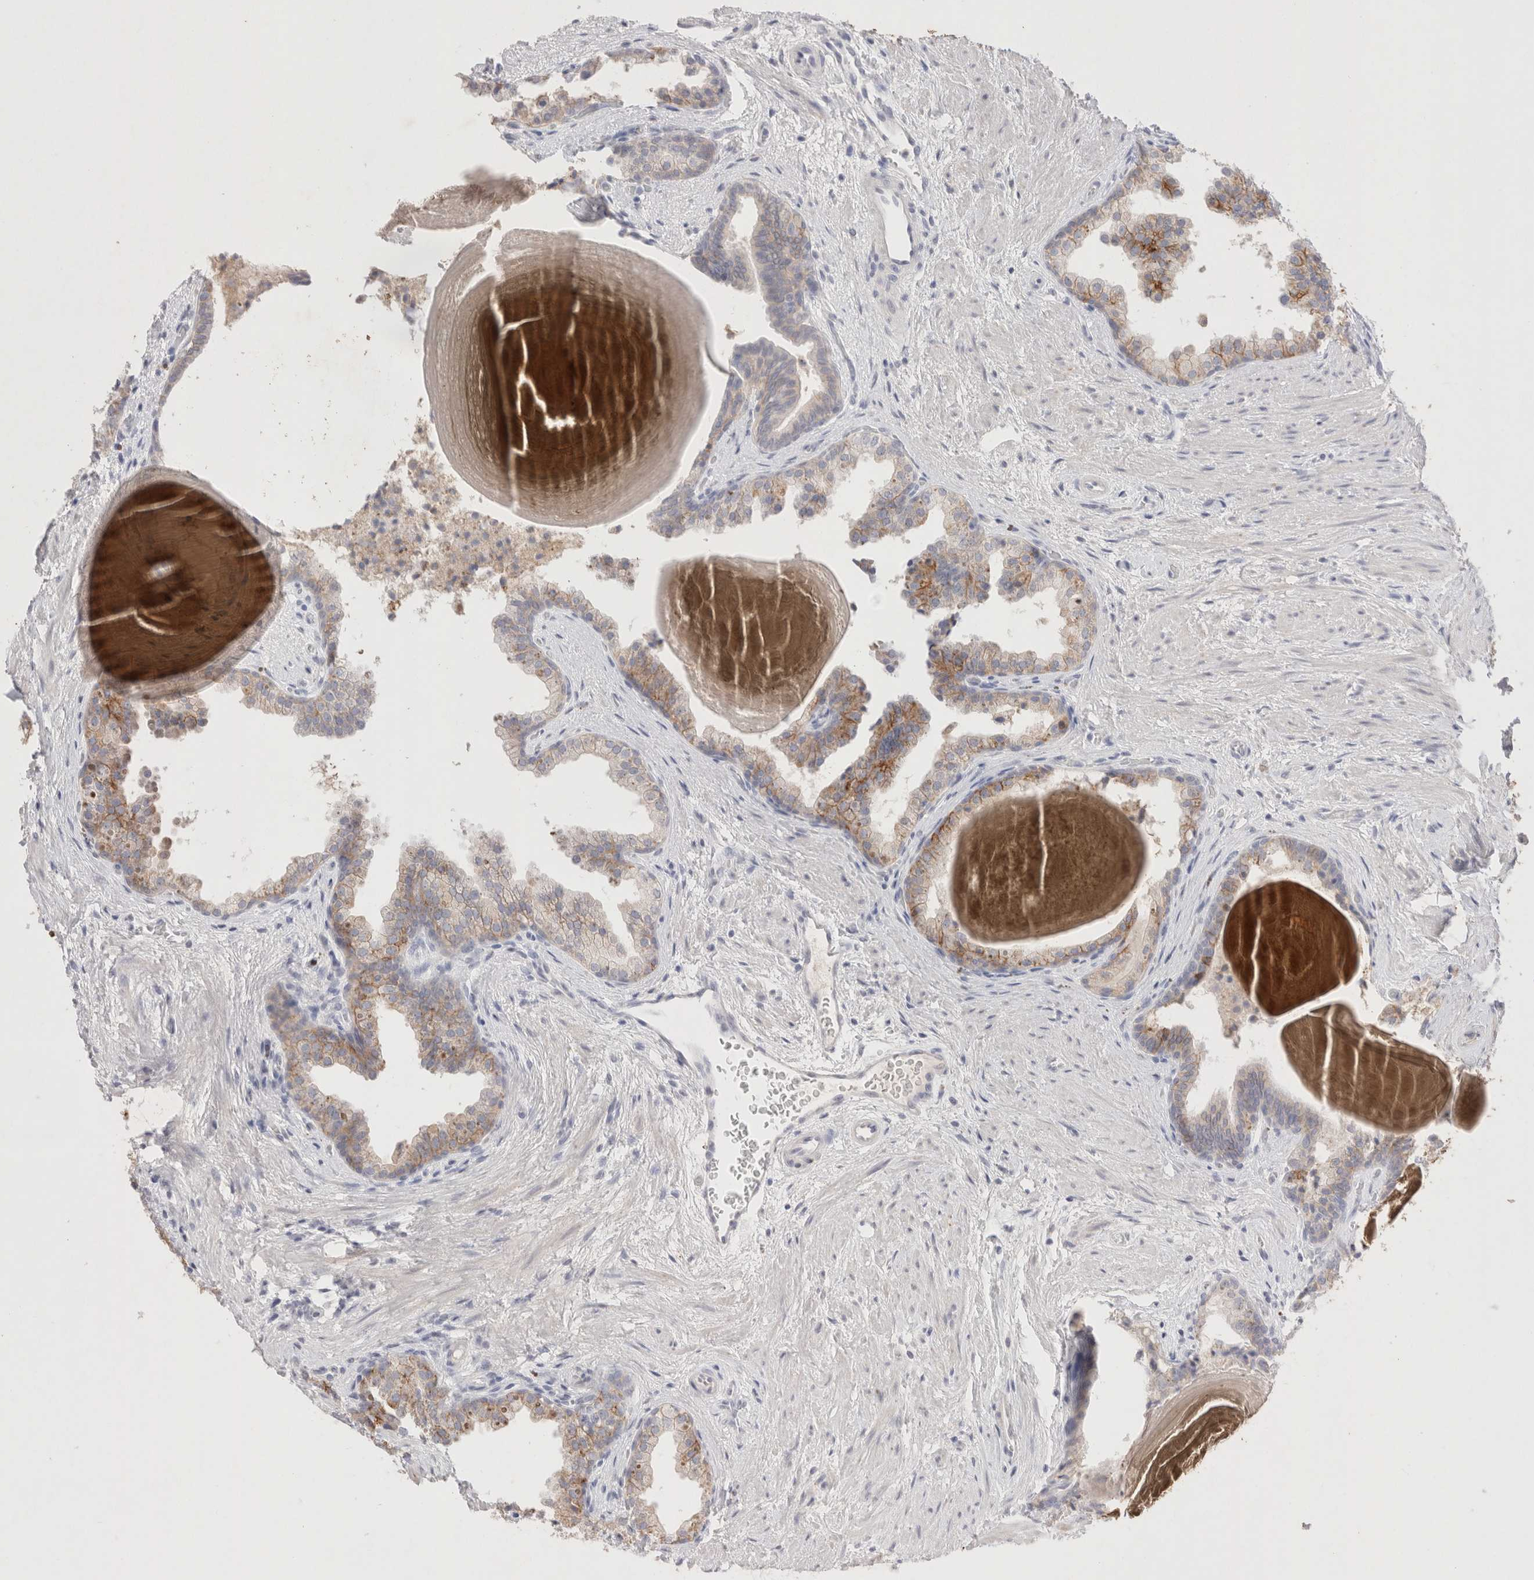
{"staining": {"intensity": "moderate", "quantity": "25%-75%", "location": "cytoplasmic/membranous"}, "tissue": "prostate", "cell_type": "Glandular cells", "image_type": "normal", "snomed": [{"axis": "morphology", "description": "Normal tissue, NOS"}, {"axis": "topography", "description": "Prostate"}], "caption": "Prostate stained with IHC exhibits moderate cytoplasmic/membranous expression in about 25%-75% of glandular cells.", "gene": "EPCAM", "patient": {"sex": "male", "age": 48}}